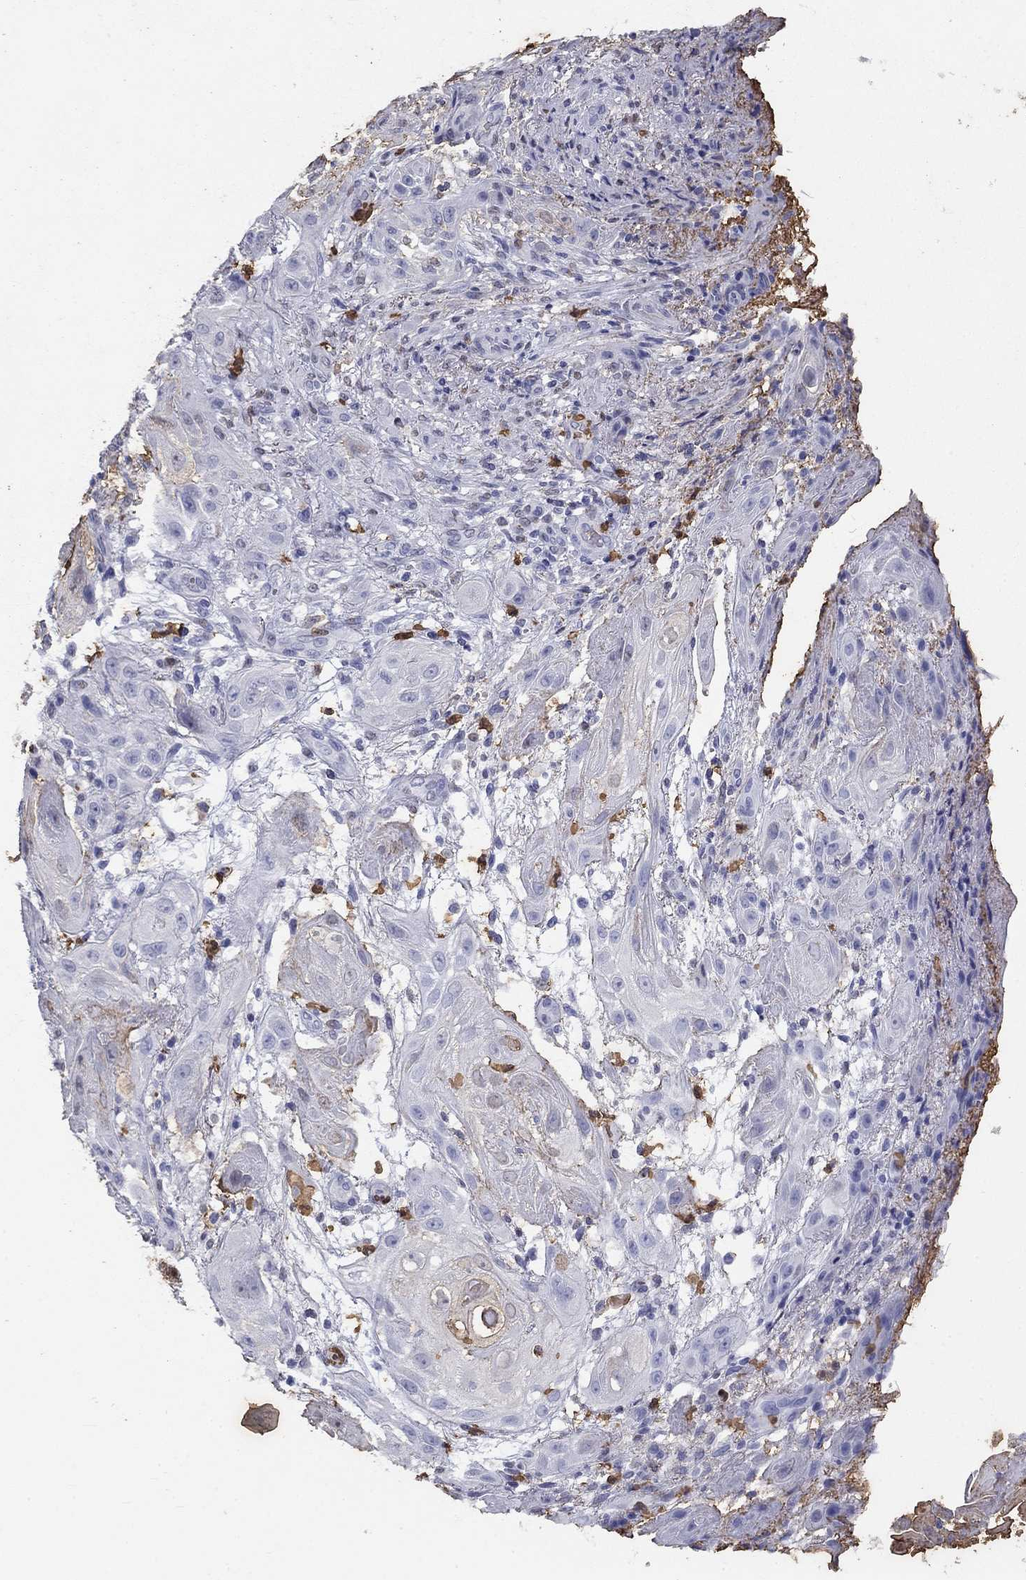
{"staining": {"intensity": "negative", "quantity": "none", "location": "none"}, "tissue": "skin cancer", "cell_type": "Tumor cells", "image_type": "cancer", "snomed": [{"axis": "morphology", "description": "Squamous cell carcinoma, NOS"}, {"axis": "topography", "description": "Skin"}], "caption": "Protein analysis of skin cancer (squamous cell carcinoma) displays no significant staining in tumor cells.", "gene": "IGSF8", "patient": {"sex": "male", "age": 62}}